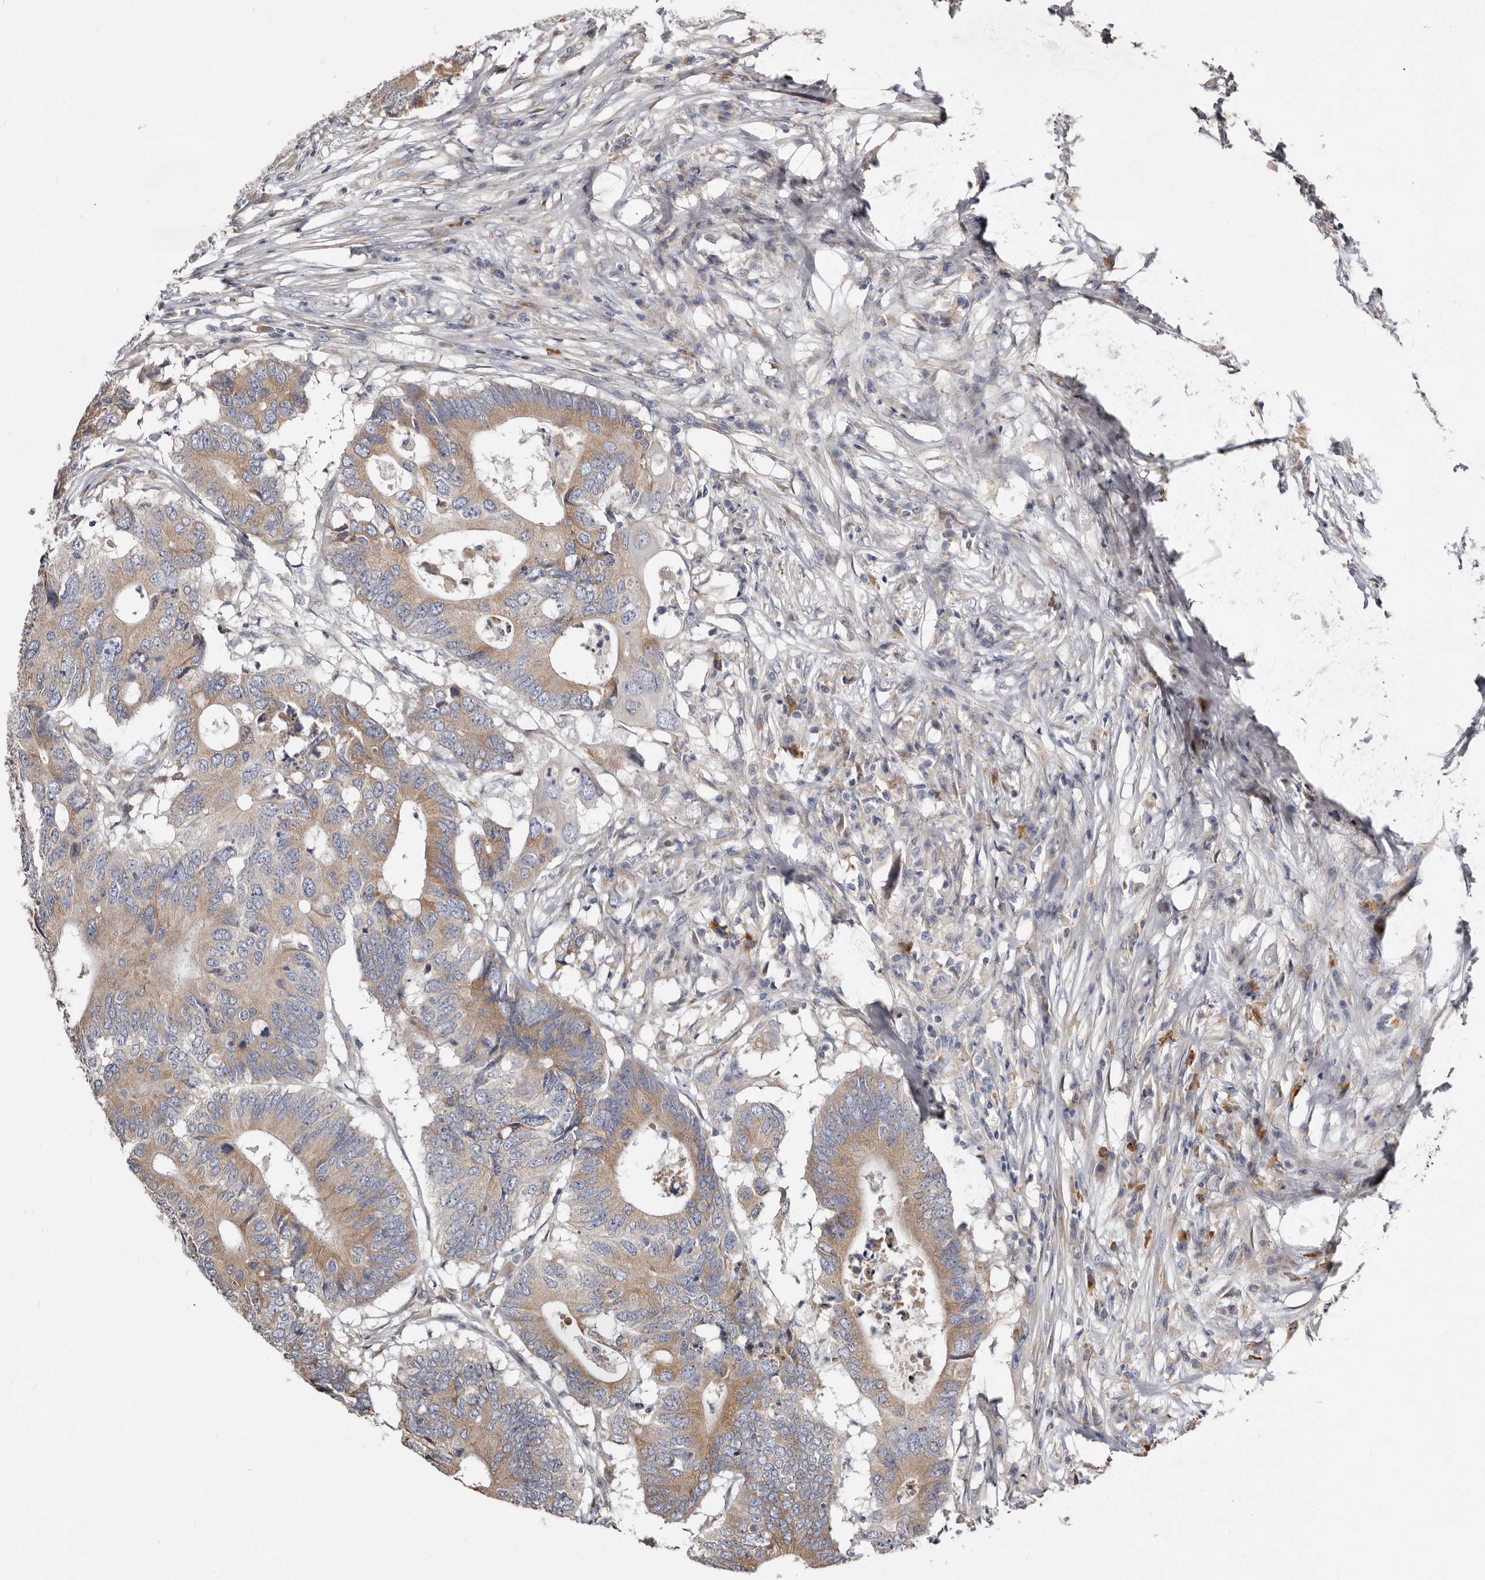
{"staining": {"intensity": "weak", "quantity": ">75%", "location": "cytoplasmic/membranous"}, "tissue": "colorectal cancer", "cell_type": "Tumor cells", "image_type": "cancer", "snomed": [{"axis": "morphology", "description": "Adenocarcinoma, NOS"}, {"axis": "topography", "description": "Colon"}], "caption": "A brown stain shows weak cytoplasmic/membranous expression of a protein in colorectal adenocarcinoma tumor cells.", "gene": "ASIC5", "patient": {"sex": "male", "age": 71}}